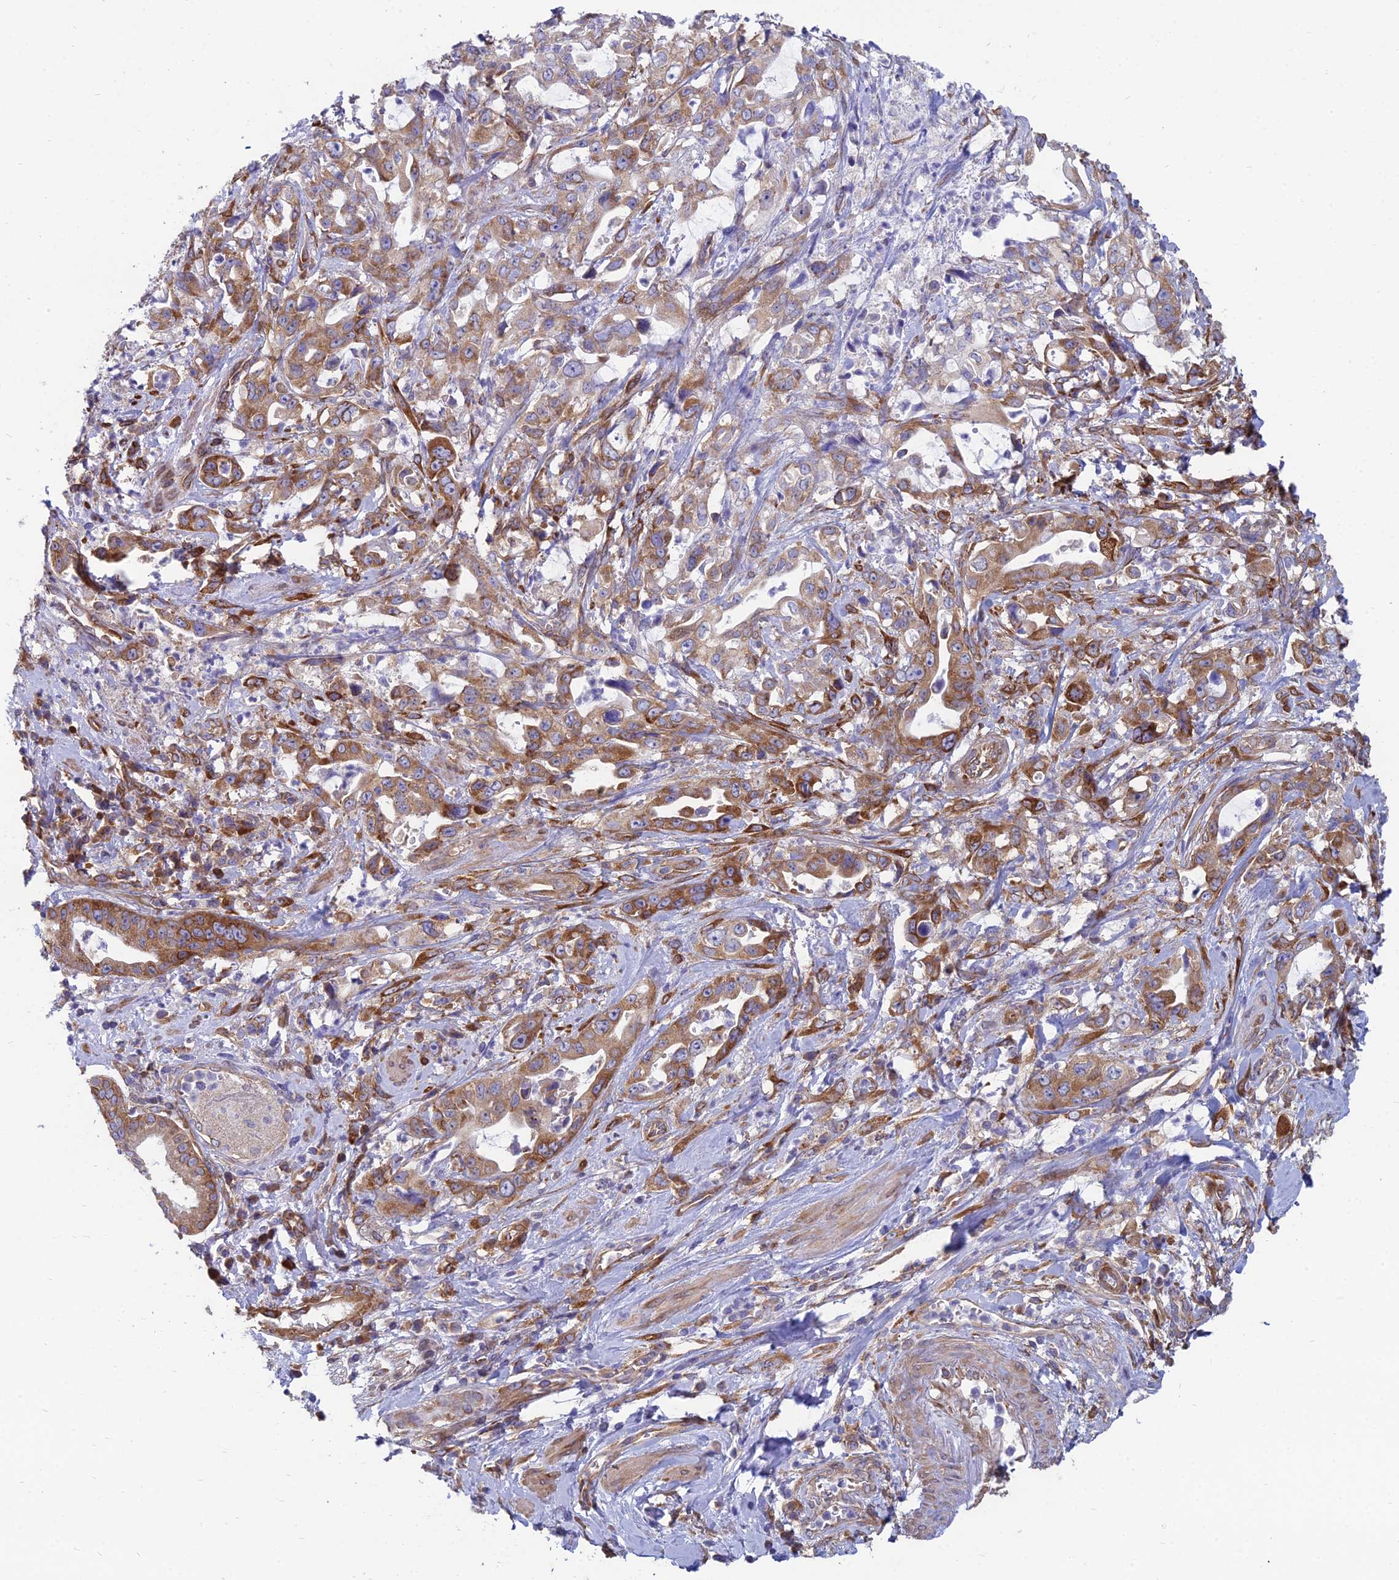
{"staining": {"intensity": "moderate", "quantity": ">75%", "location": "cytoplasmic/membranous"}, "tissue": "pancreatic cancer", "cell_type": "Tumor cells", "image_type": "cancer", "snomed": [{"axis": "morphology", "description": "Adenocarcinoma, NOS"}, {"axis": "topography", "description": "Pancreas"}], "caption": "Tumor cells exhibit moderate cytoplasmic/membranous staining in approximately >75% of cells in pancreatic cancer.", "gene": "TXLNA", "patient": {"sex": "female", "age": 61}}